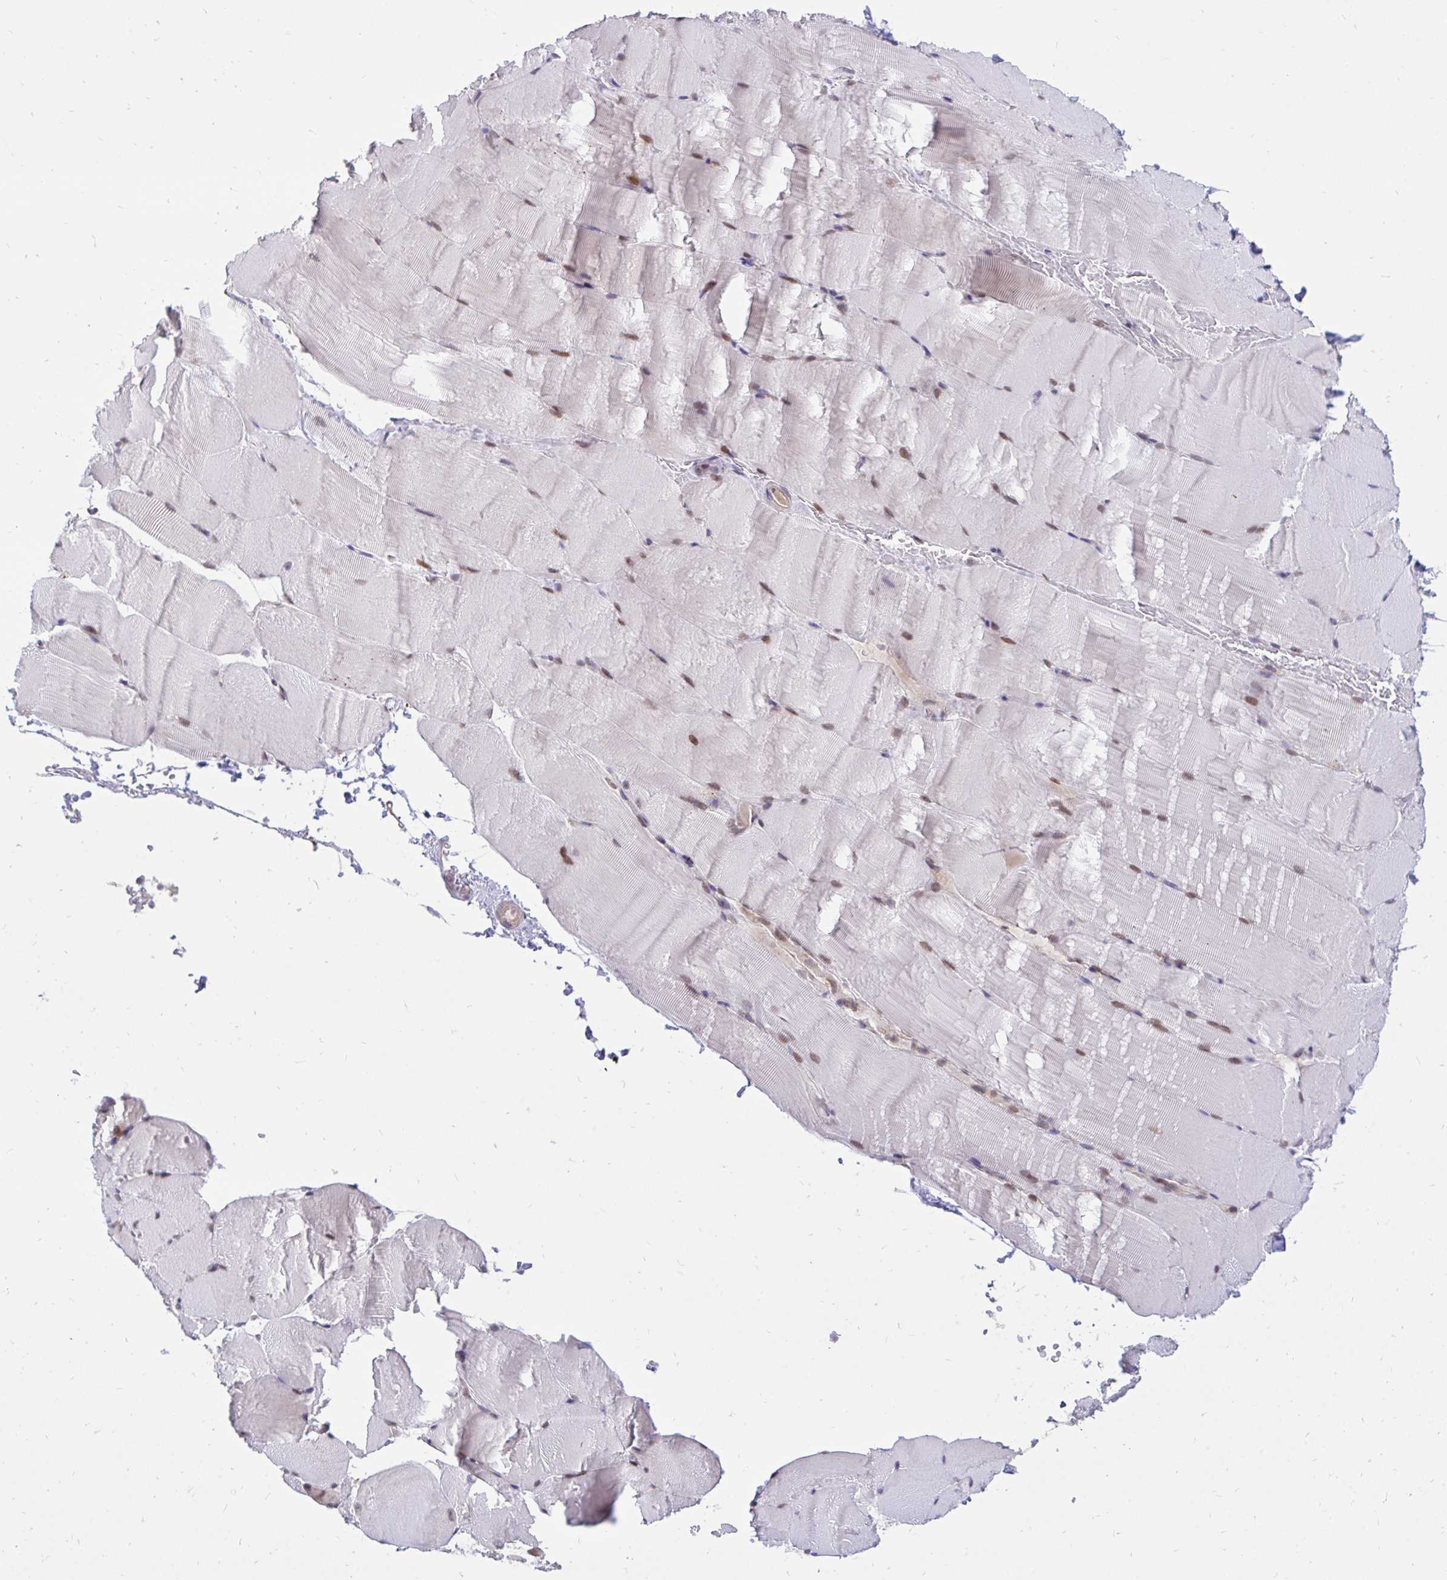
{"staining": {"intensity": "moderate", "quantity": "<25%", "location": "nuclear"}, "tissue": "skeletal muscle", "cell_type": "Myocytes", "image_type": "normal", "snomed": [{"axis": "morphology", "description": "Normal tissue, NOS"}, {"axis": "topography", "description": "Skeletal muscle"}], "caption": "Immunohistochemistry image of unremarkable skeletal muscle: skeletal muscle stained using IHC reveals low levels of moderate protein expression localized specifically in the nuclear of myocytes, appearing as a nuclear brown color.", "gene": "NAALAD2", "patient": {"sex": "female", "age": 37}}